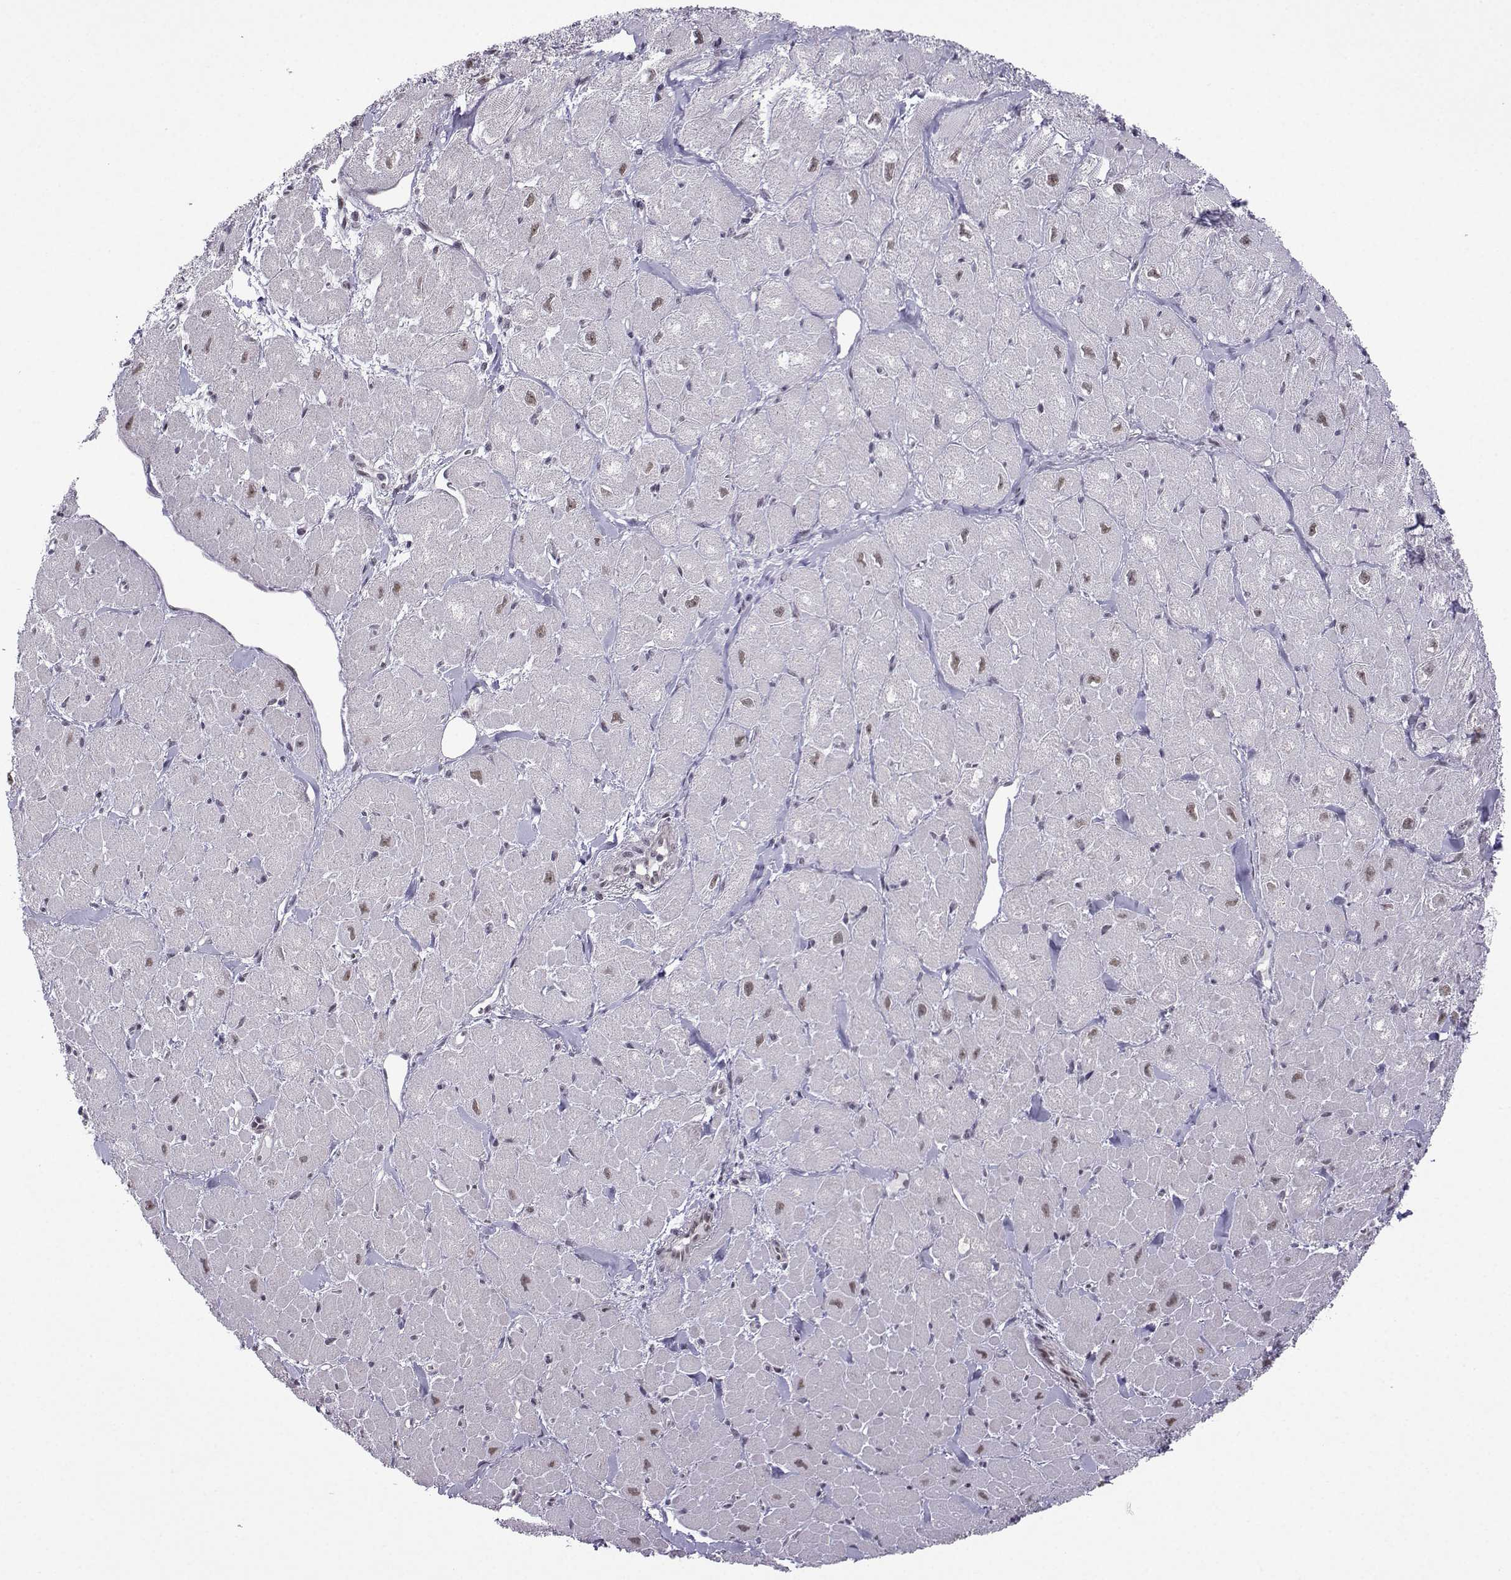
{"staining": {"intensity": "weak", "quantity": "<25%", "location": "nuclear"}, "tissue": "heart muscle", "cell_type": "Cardiomyocytes", "image_type": "normal", "snomed": [{"axis": "morphology", "description": "Normal tissue, NOS"}, {"axis": "topography", "description": "Heart"}], "caption": "High power microscopy histopathology image of an immunohistochemistry histopathology image of benign heart muscle, revealing no significant expression in cardiomyocytes. (Stains: DAB IHC with hematoxylin counter stain, Microscopy: brightfield microscopy at high magnification).", "gene": "FGF3", "patient": {"sex": "male", "age": 60}}